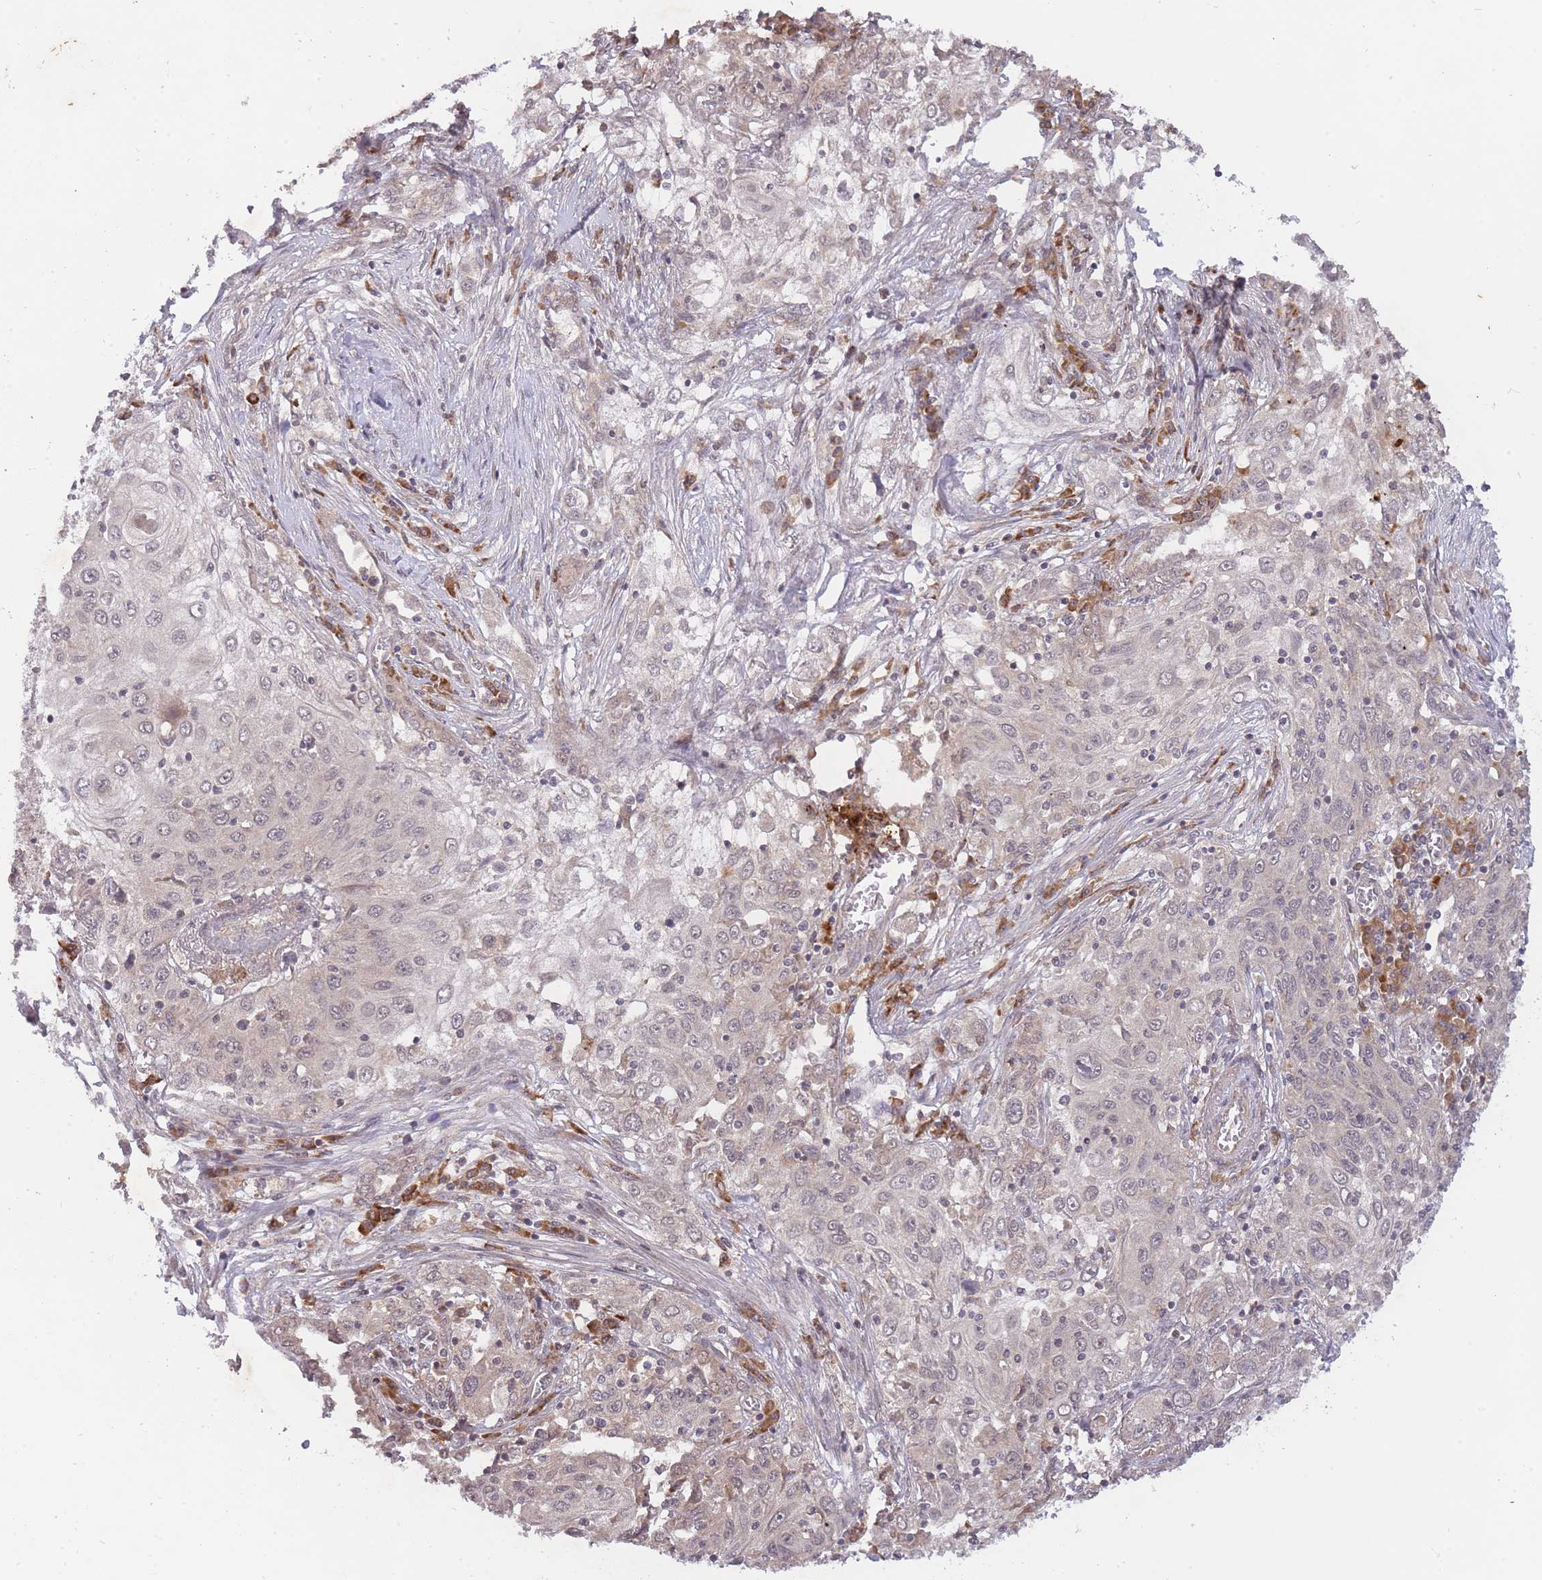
{"staining": {"intensity": "weak", "quantity": "<25%", "location": "cytoplasmic/membranous,nuclear"}, "tissue": "lung cancer", "cell_type": "Tumor cells", "image_type": "cancer", "snomed": [{"axis": "morphology", "description": "Squamous cell carcinoma, NOS"}, {"axis": "topography", "description": "Lung"}], "caption": "An IHC image of lung squamous cell carcinoma is shown. There is no staining in tumor cells of lung squamous cell carcinoma. The staining is performed using DAB brown chromogen with nuclei counter-stained in using hematoxylin.", "gene": "SMC6", "patient": {"sex": "female", "age": 69}}